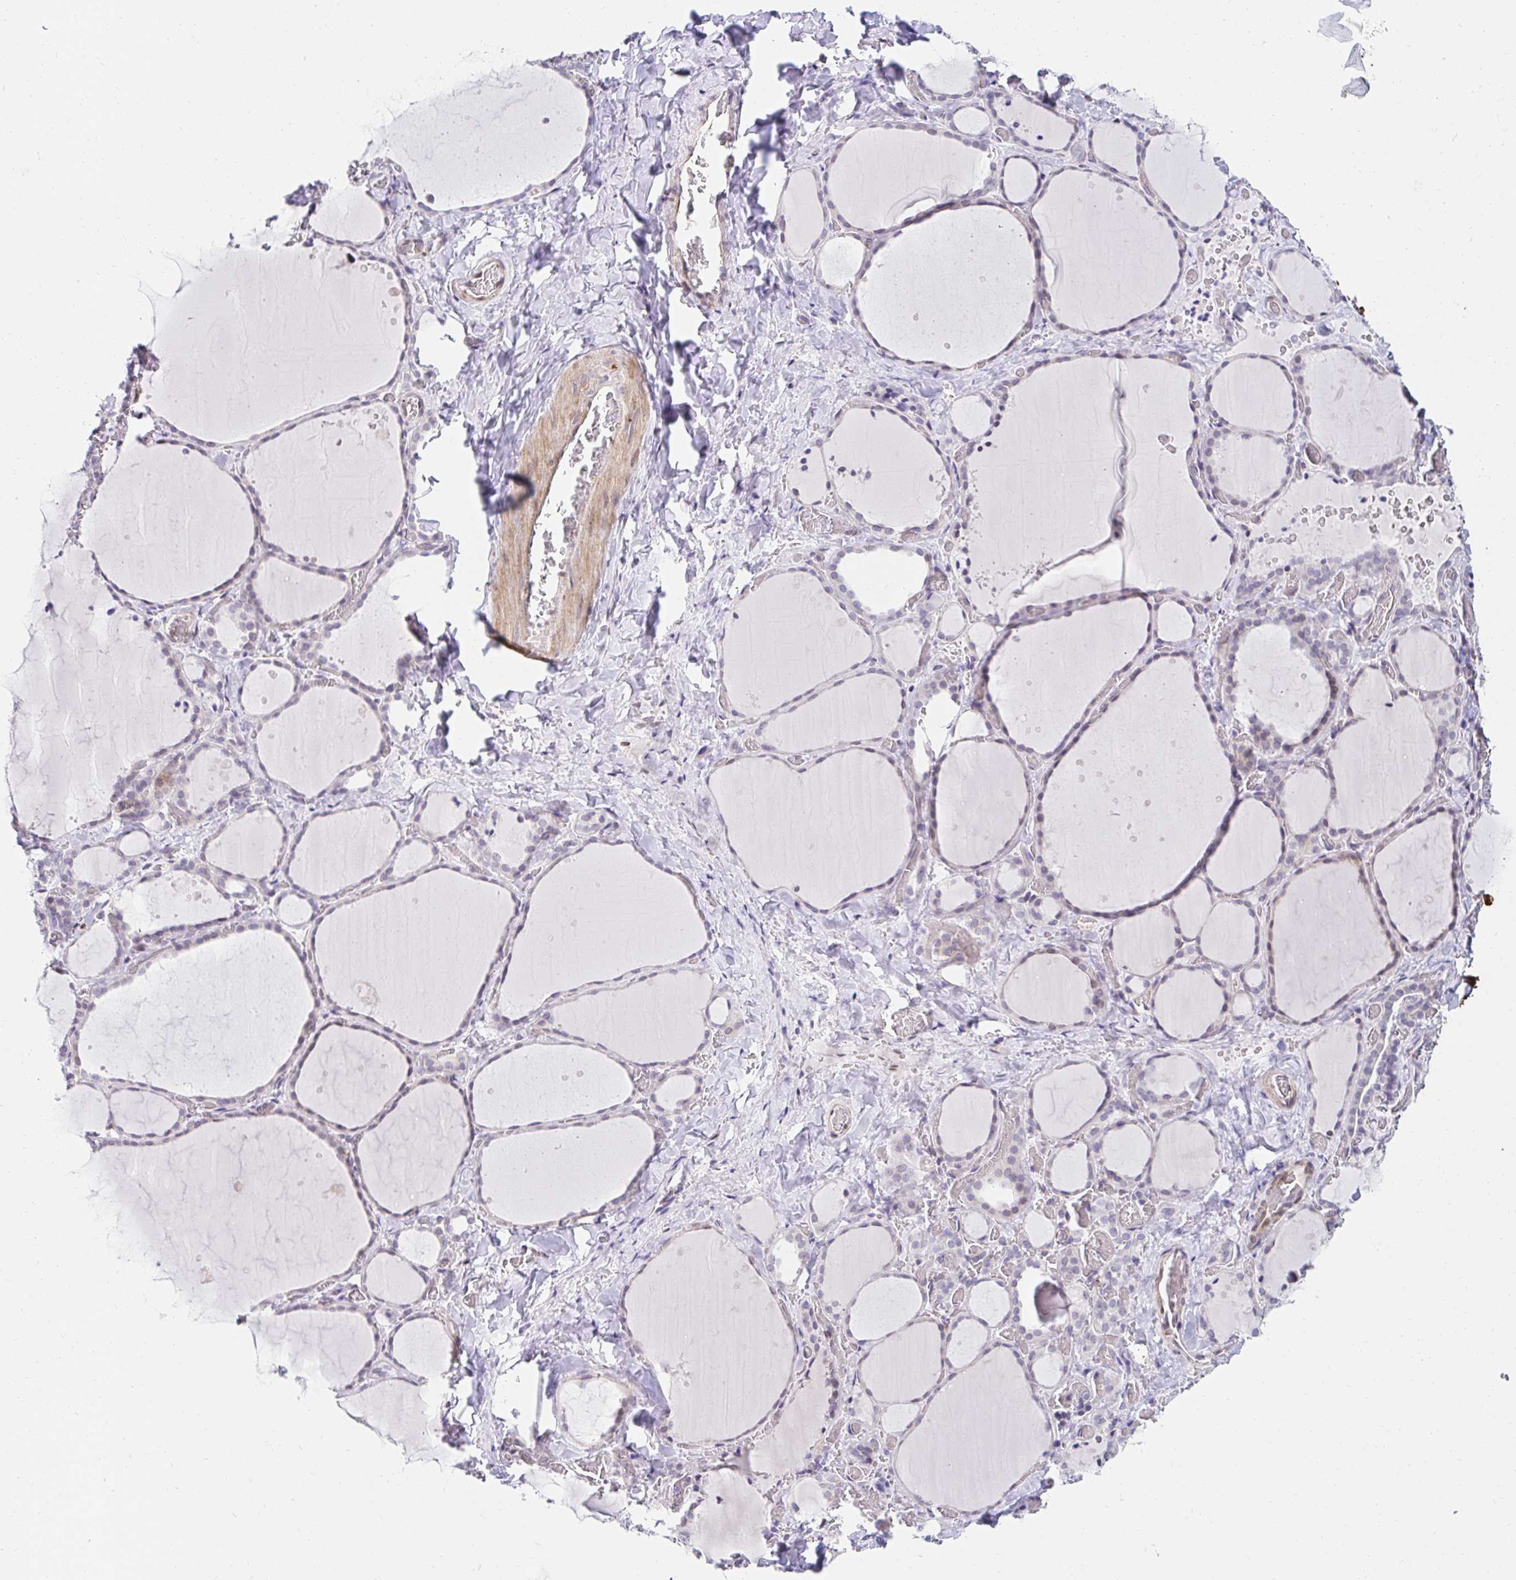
{"staining": {"intensity": "negative", "quantity": "none", "location": "none"}, "tissue": "thyroid gland", "cell_type": "Glandular cells", "image_type": "normal", "snomed": [{"axis": "morphology", "description": "Normal tissue, NOS"}, {"axis": "topography", "description": "Thyroid gland"}], "caption": "Immunohistochemistry of normal human thyroid gland displays no positivity in glandular cells.", "gene": "AKAP14", "patient": {"sex": "female", "age": 36}}